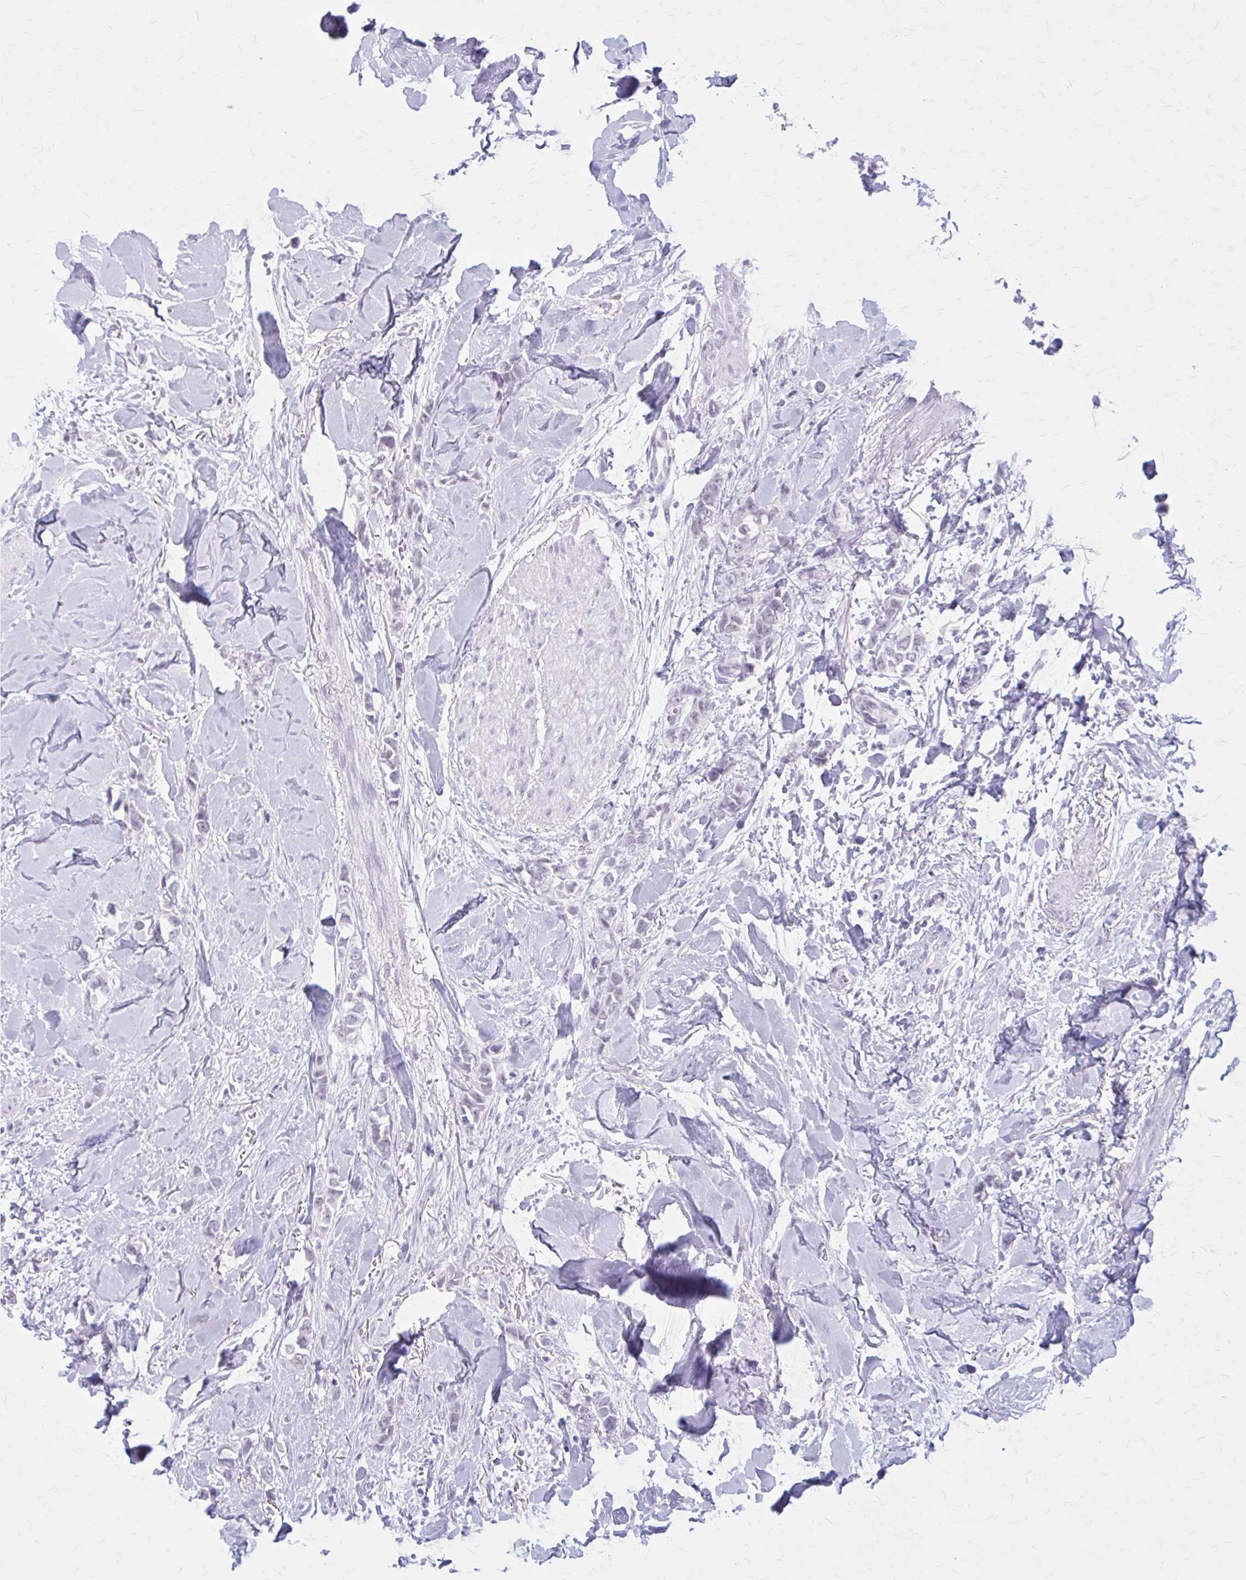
{"staining": {"intensity": "negative", "quantity": "none", "location": "none"}, "tissue": "breast cancer", "cell_type": "Tumor cells", "image_type": "cancer", "snomed": [{"axis": "morphology", "description": "Lobular carcinoma"}, {"axis": "topography", "description": "Breast"}], "caption": "The immunohistochemistry micrograph has no significant expression in tumor cells of breast cancer (lobular carcinoma) tissue.", "gene": "GAD1", "patient": {"sex": "female", "age": 91}}